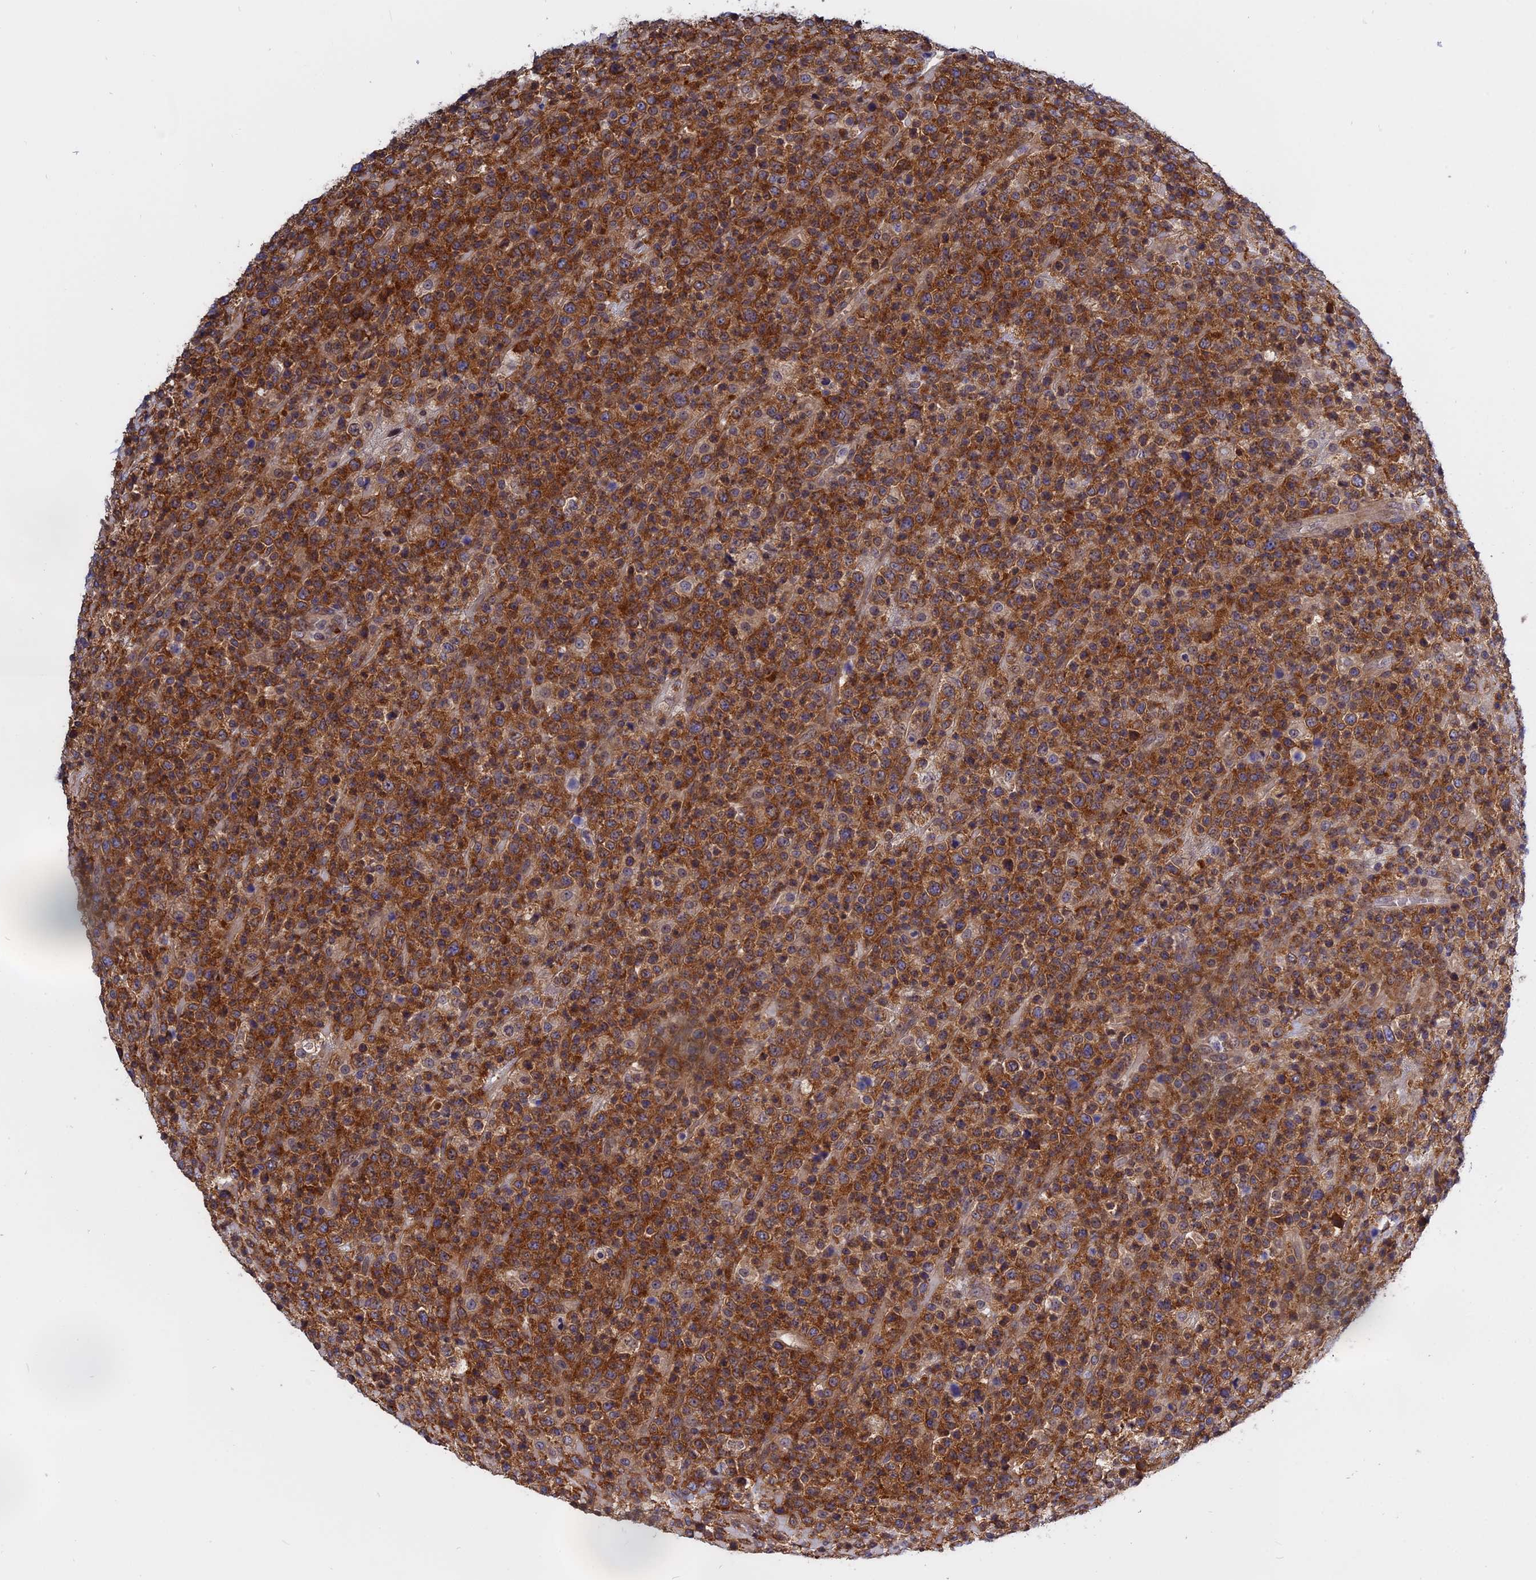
{"staining": {"intensity": "moderate", "quantity": ">75%", "location": "cytoplasmic/membranous"}, "tissue": "lymphoma", "cell_type": "Tumor cells", "image_type": "cancer", "snomed": [{"axis": "morphology", "description": "Malignant lymphoma, non-Hodgkin's type, High grade"}, {"axis": "topography", "description": "Colon"}], "caption": "Immunohistochemistry of human lymphoma reveals medium levels of moderate cytoplasmic/membranous expression in about >75% of tumor cells.", "gene": "NAA10", "patient": {"sex": "female", "age": 53}}